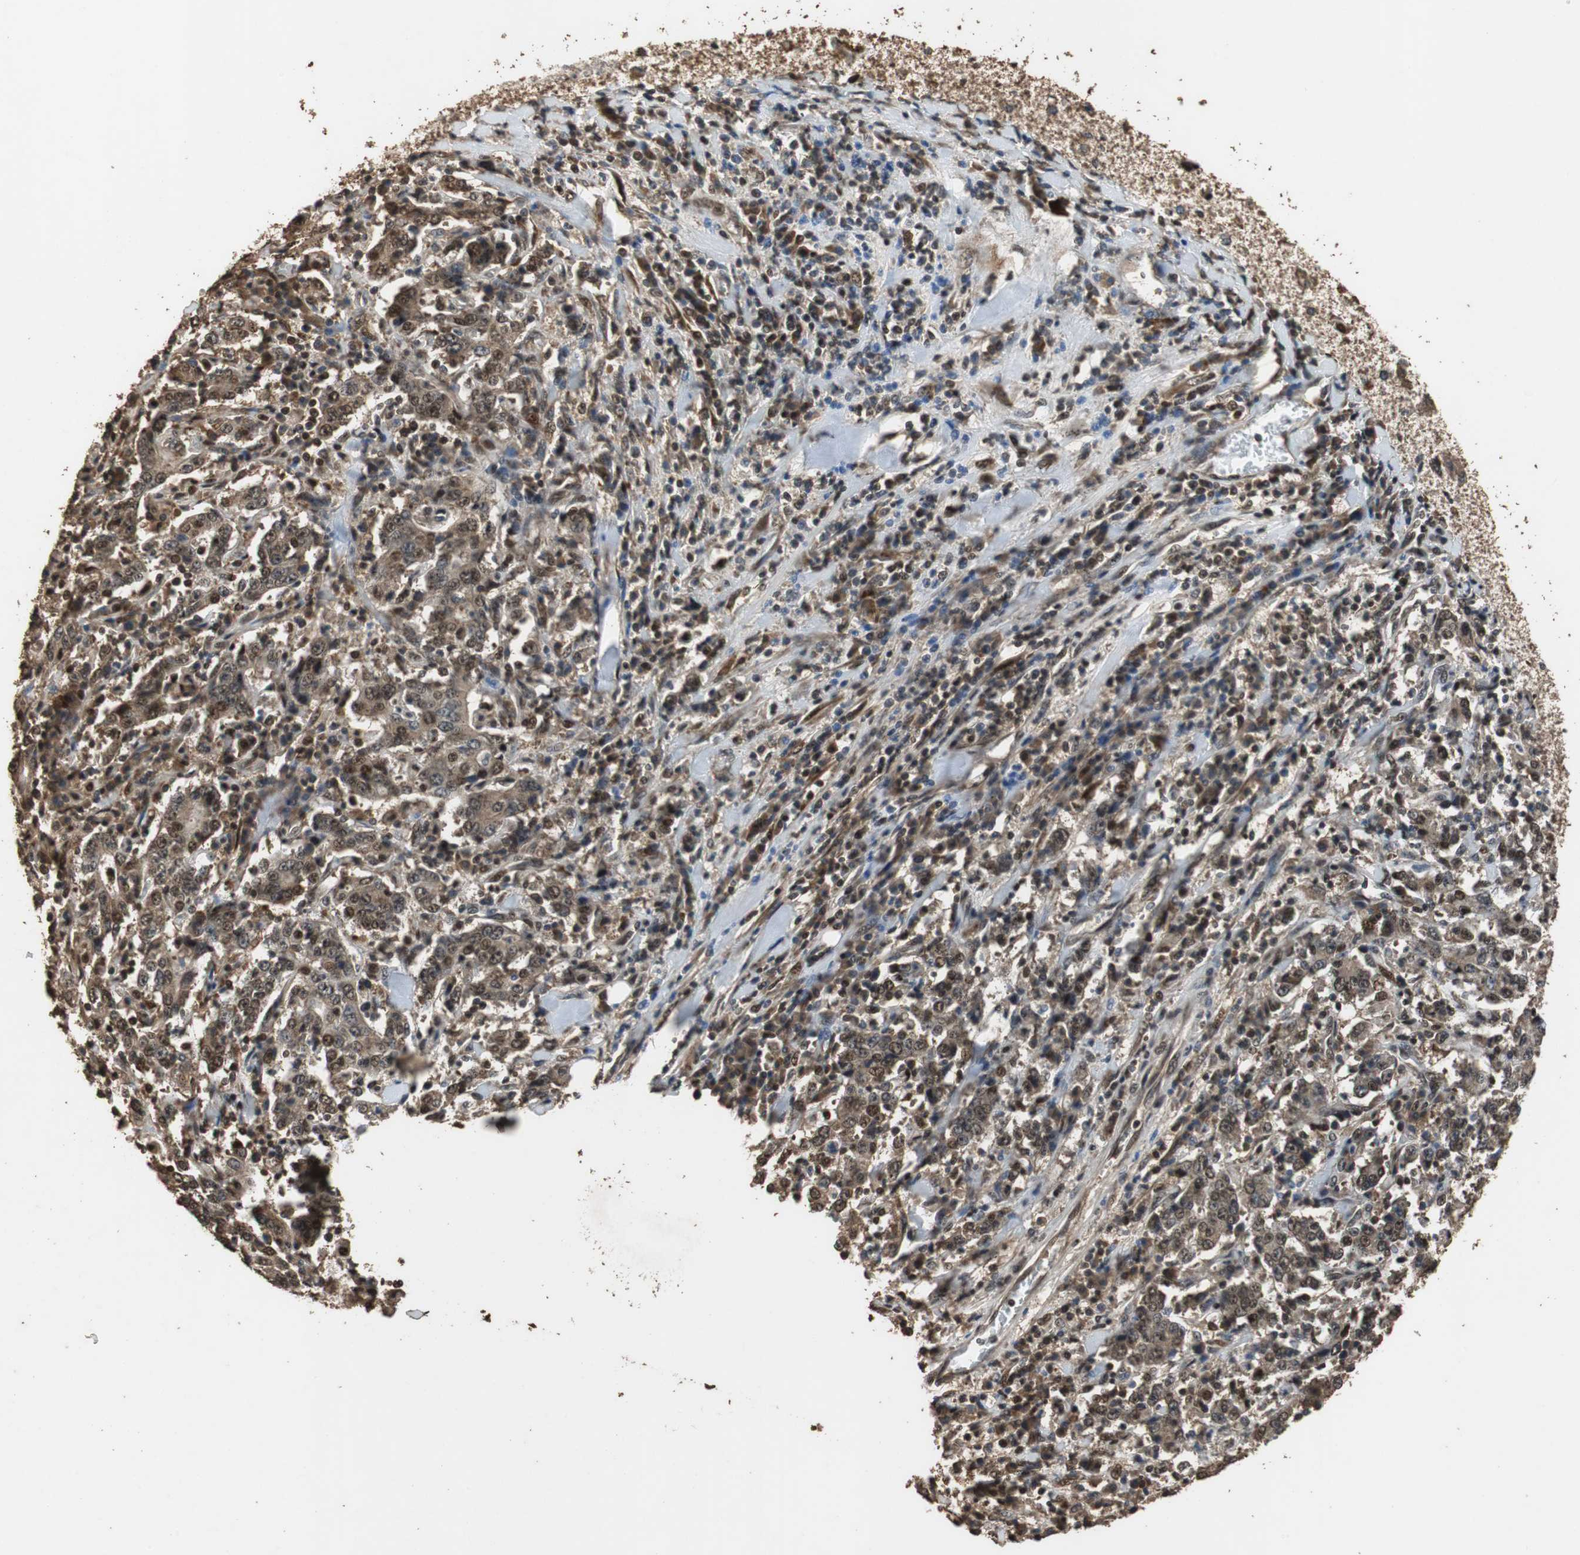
{"staining": {"intensity": "strong", "quantity": ">75%", "location": "cytoplasmic/membranous,nuclear"}, "tissue": "stomach cancer", "cell_type": "Tumor cells", "image_type": "cancer", "snomed": [{"axis": "morphology", "description": "Normal tissue, NOS"}, {"axis": "morphology", "description": "Adenocarcinoma, NOS"}, {"axis": "topography", "description": "Stomach, upper"}, {"axis": "topography", "description": "Stomach"}], "caption": "IHC histopathology image of human stomach cancer stained for a protein (brown), which demonstrates high levels of strong cytoplasmic/membranous and nuclear staining in about >75% of tumor cells.", "gene": "ZNF18", "patient": {"sex": "male", "age": 59}}